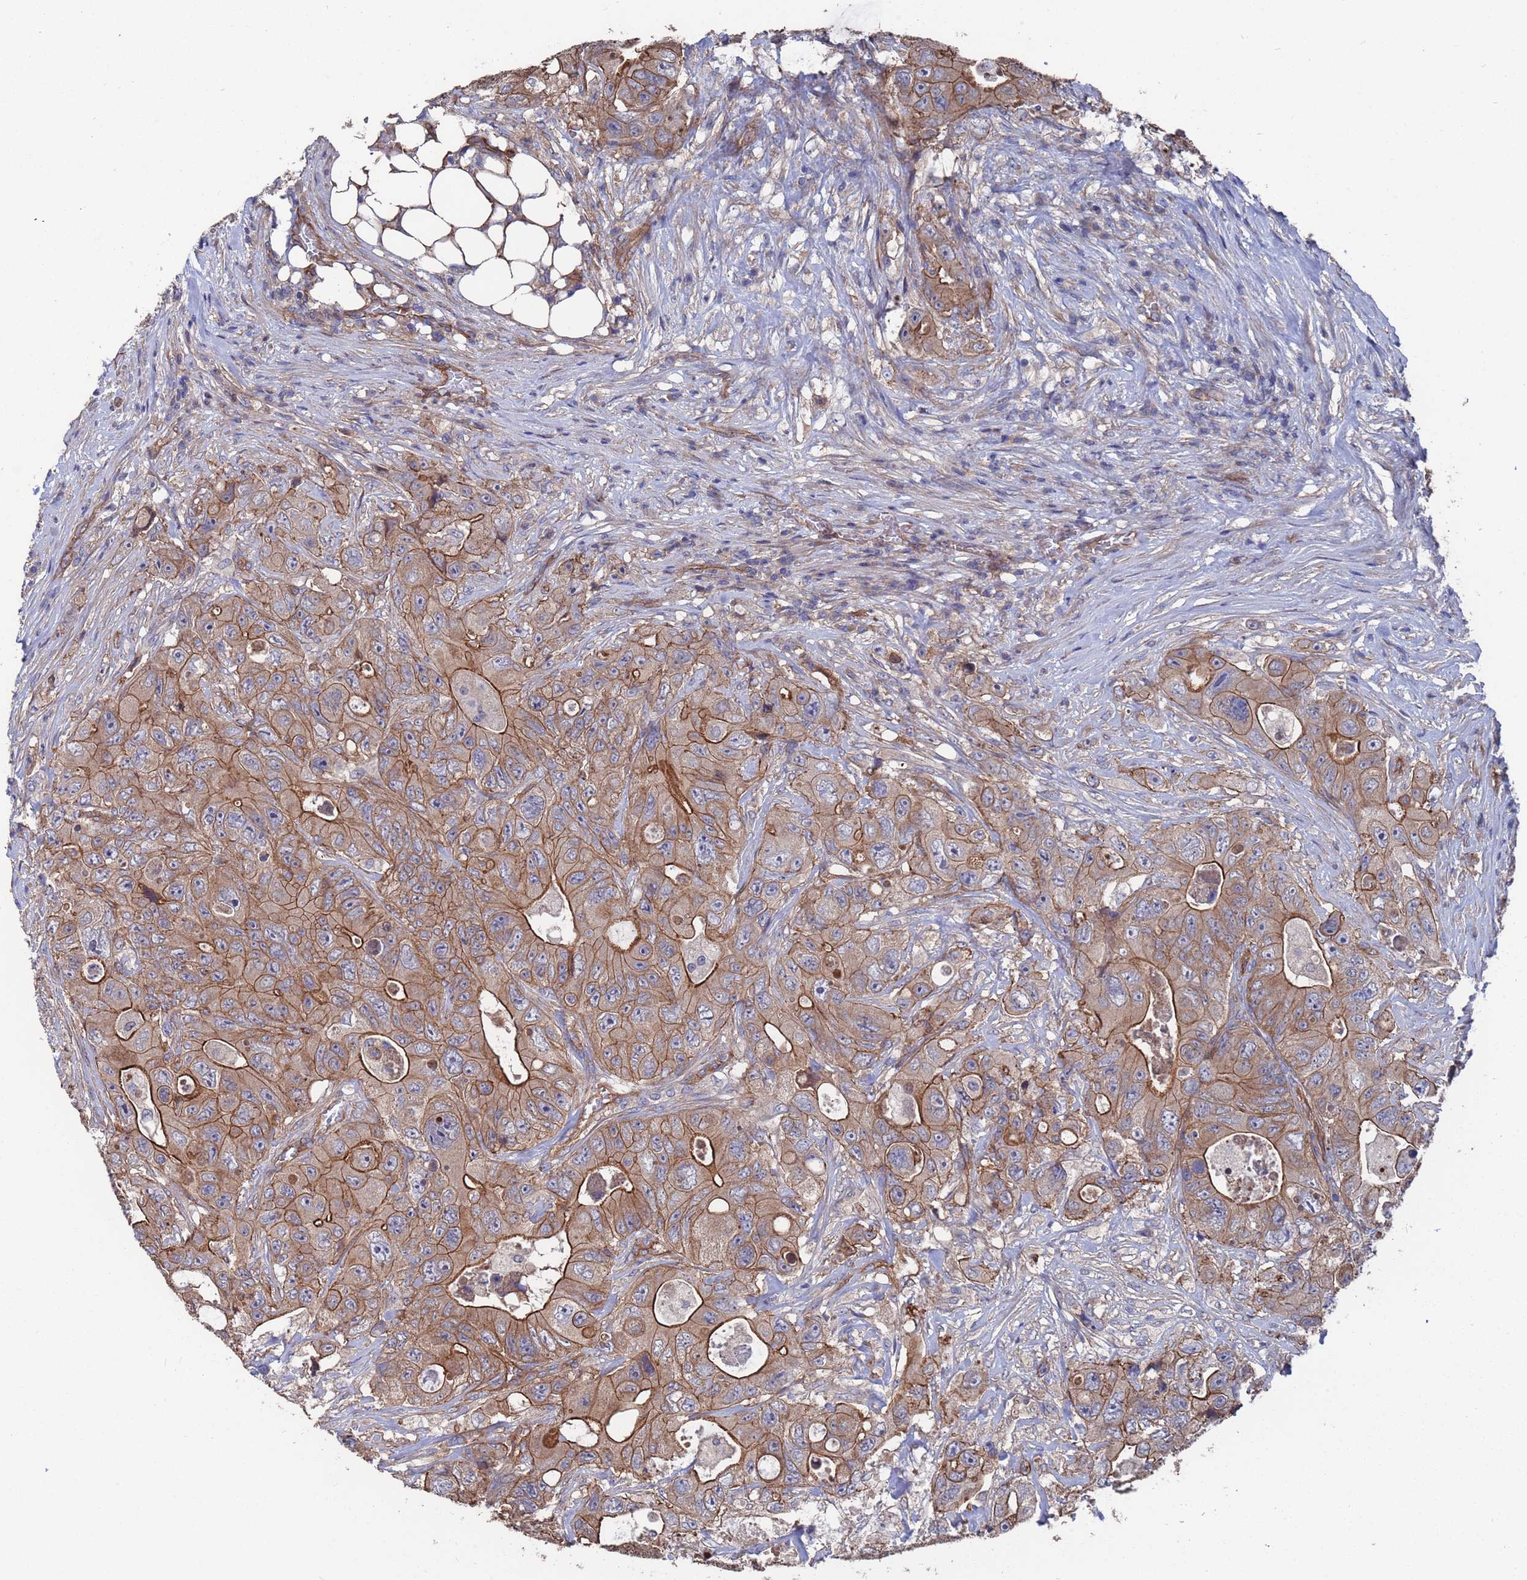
{"staining": {"intensity": "strong", "quantity": ">75%", "location": "cytoplasmic/membranous"}, "tissue": "colorectal cancer", "cell_type": "Tumor cells", "image_type": "cancer", "snomed": [{"axis": "morphology", "description": "Adenocarcinoma, NOS"}, {"axis": "topography", "description": "Colon"}], "caption": "Immunohistochemical staining of human colorectal adenocarcinoma shows strong cytoplasmic/membranous protein expression in approximately >75% of tumor cells.", "gene": "NDUFAF6", "patient": {"sex": "female", "age": 46}}